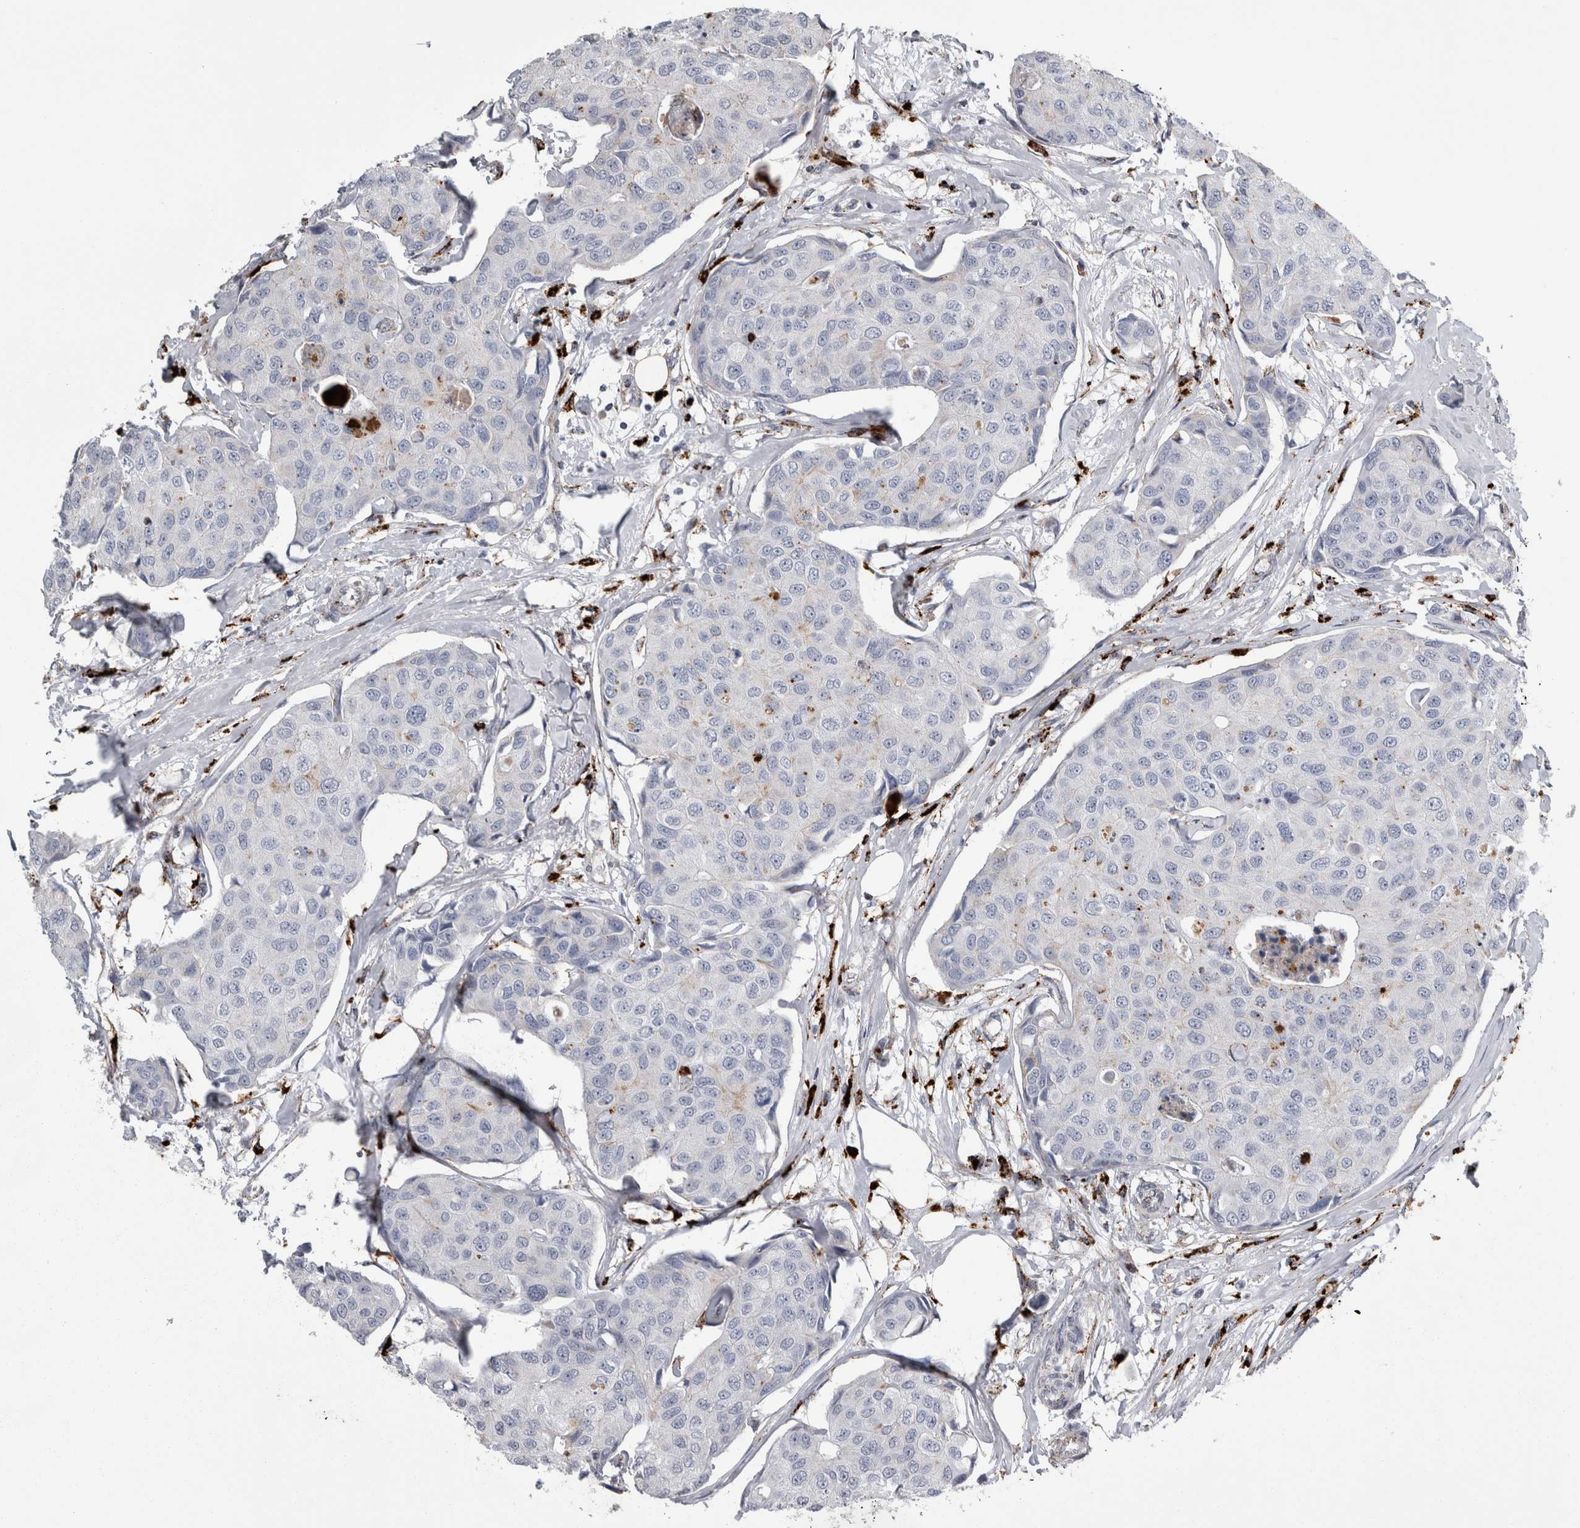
{"staining": {"intensity": "weak", "quantity": "<25%", "location": "cytoplasmic/membranous"}, "tissue": "breast cancer", "cell_type": "Tumor cells", "image_type": "cancer", "snomed": [{"axis": "morphology", "description": "Duct carcinoma"}, {"axis": "topography", "description": "Breast"}], "caption": "This is an immunohistochemistry (IHC) histopathology image of breast cancer (infiltrating ductal carcinoma). There is no positivity in tumor cells.", "gene": "DPP7", "patient": {"sex": "female", "age": 80}}